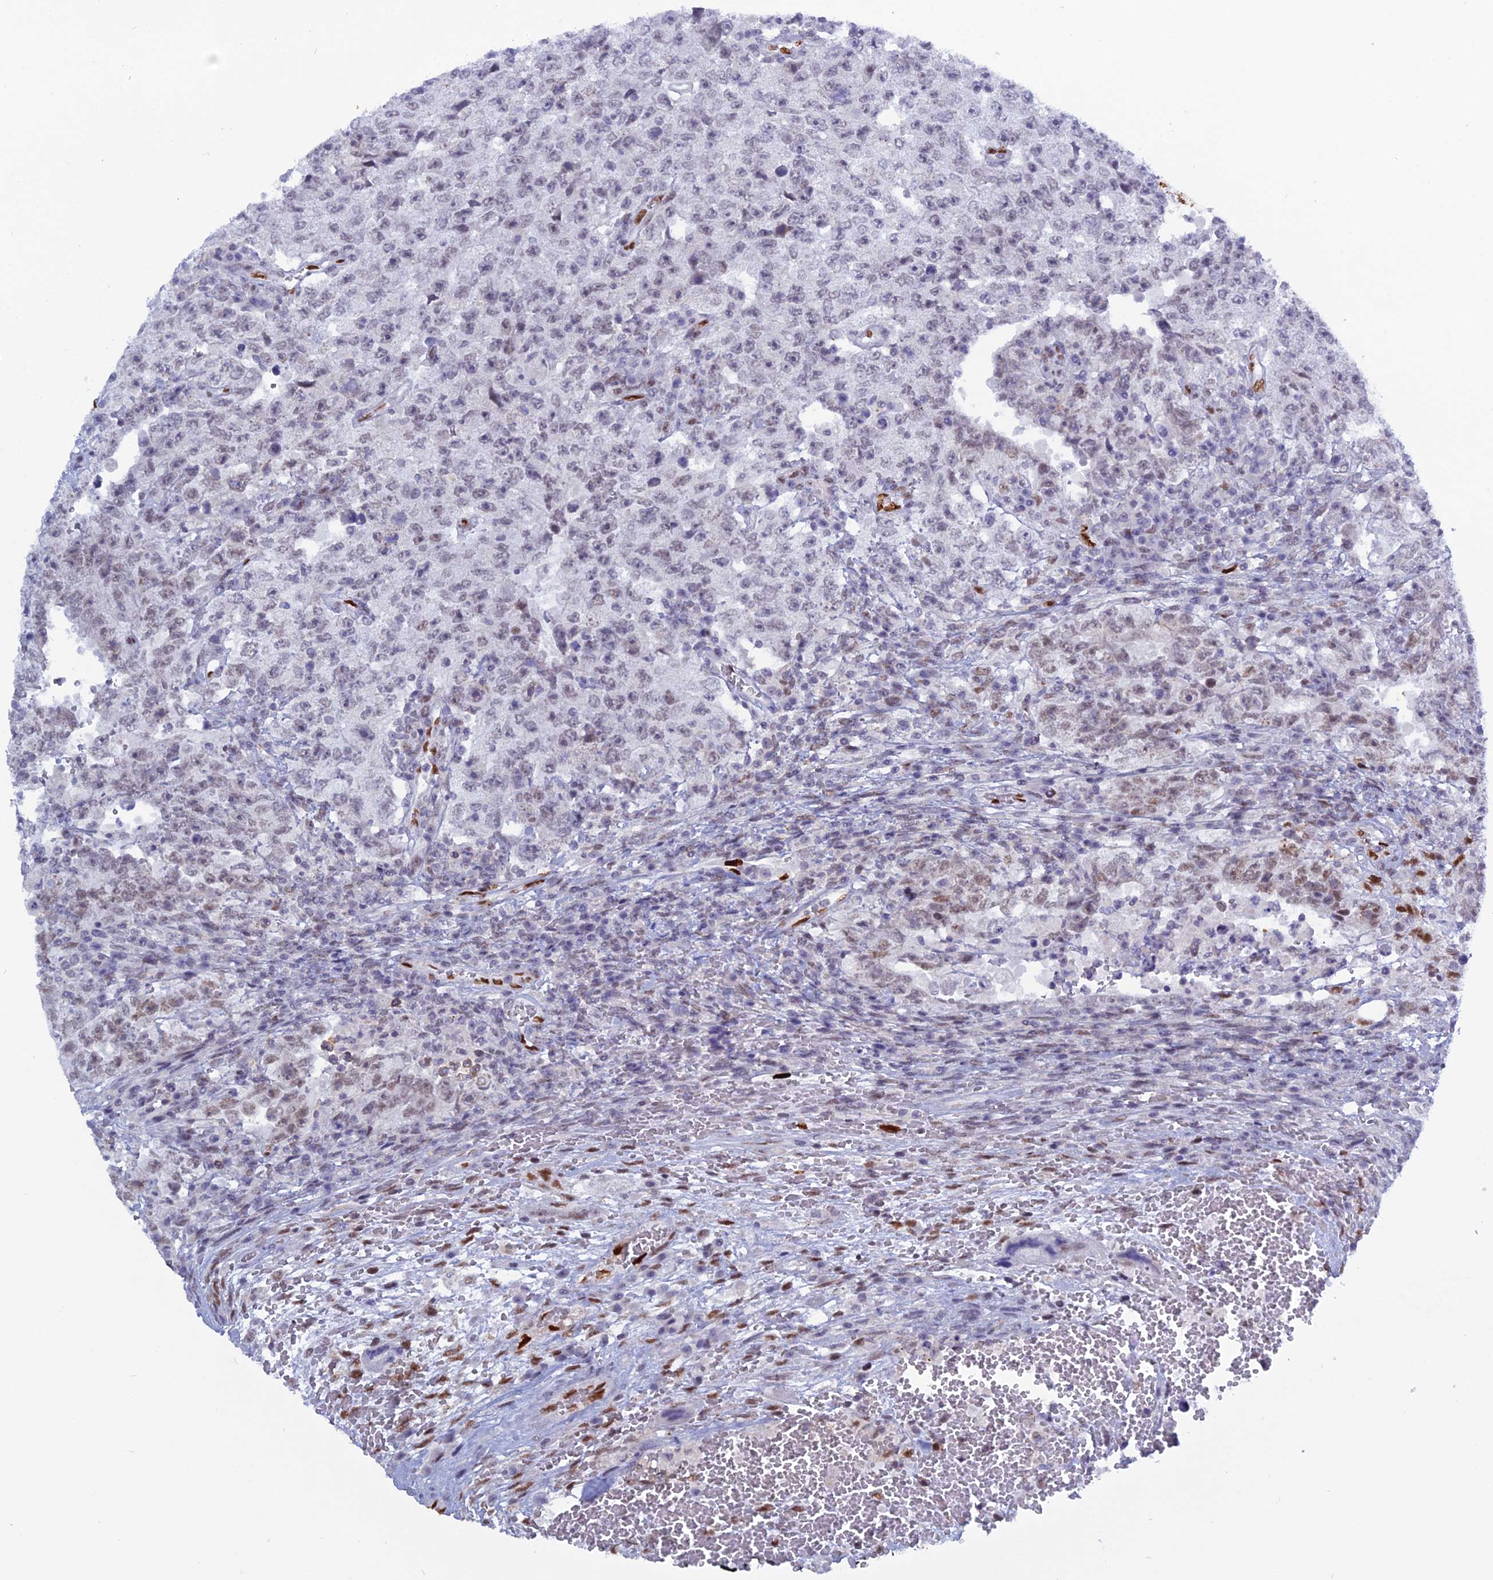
{"staining": {"intensity": "weak", "quantity": "<25%", "location": "nuclear"}, "tissue": "testis cancer", "cell_type": "Tumor cells", "image_type": "cancer", "snomed": [{"axis": "morphology", "description": "Carcinoma, Embryonal, NOS"}, {"axis": "topography", "description": "Testis"}], "caption": "High magnification brightfield microscopy of embryonal carcinoma (testis) stained with DAB (brown) and counterstained with hematoxylin (blue): tumor cells show no significant positivity.", "gene": "NOL4L", "patient": {"sex": "male", "age": 26}}